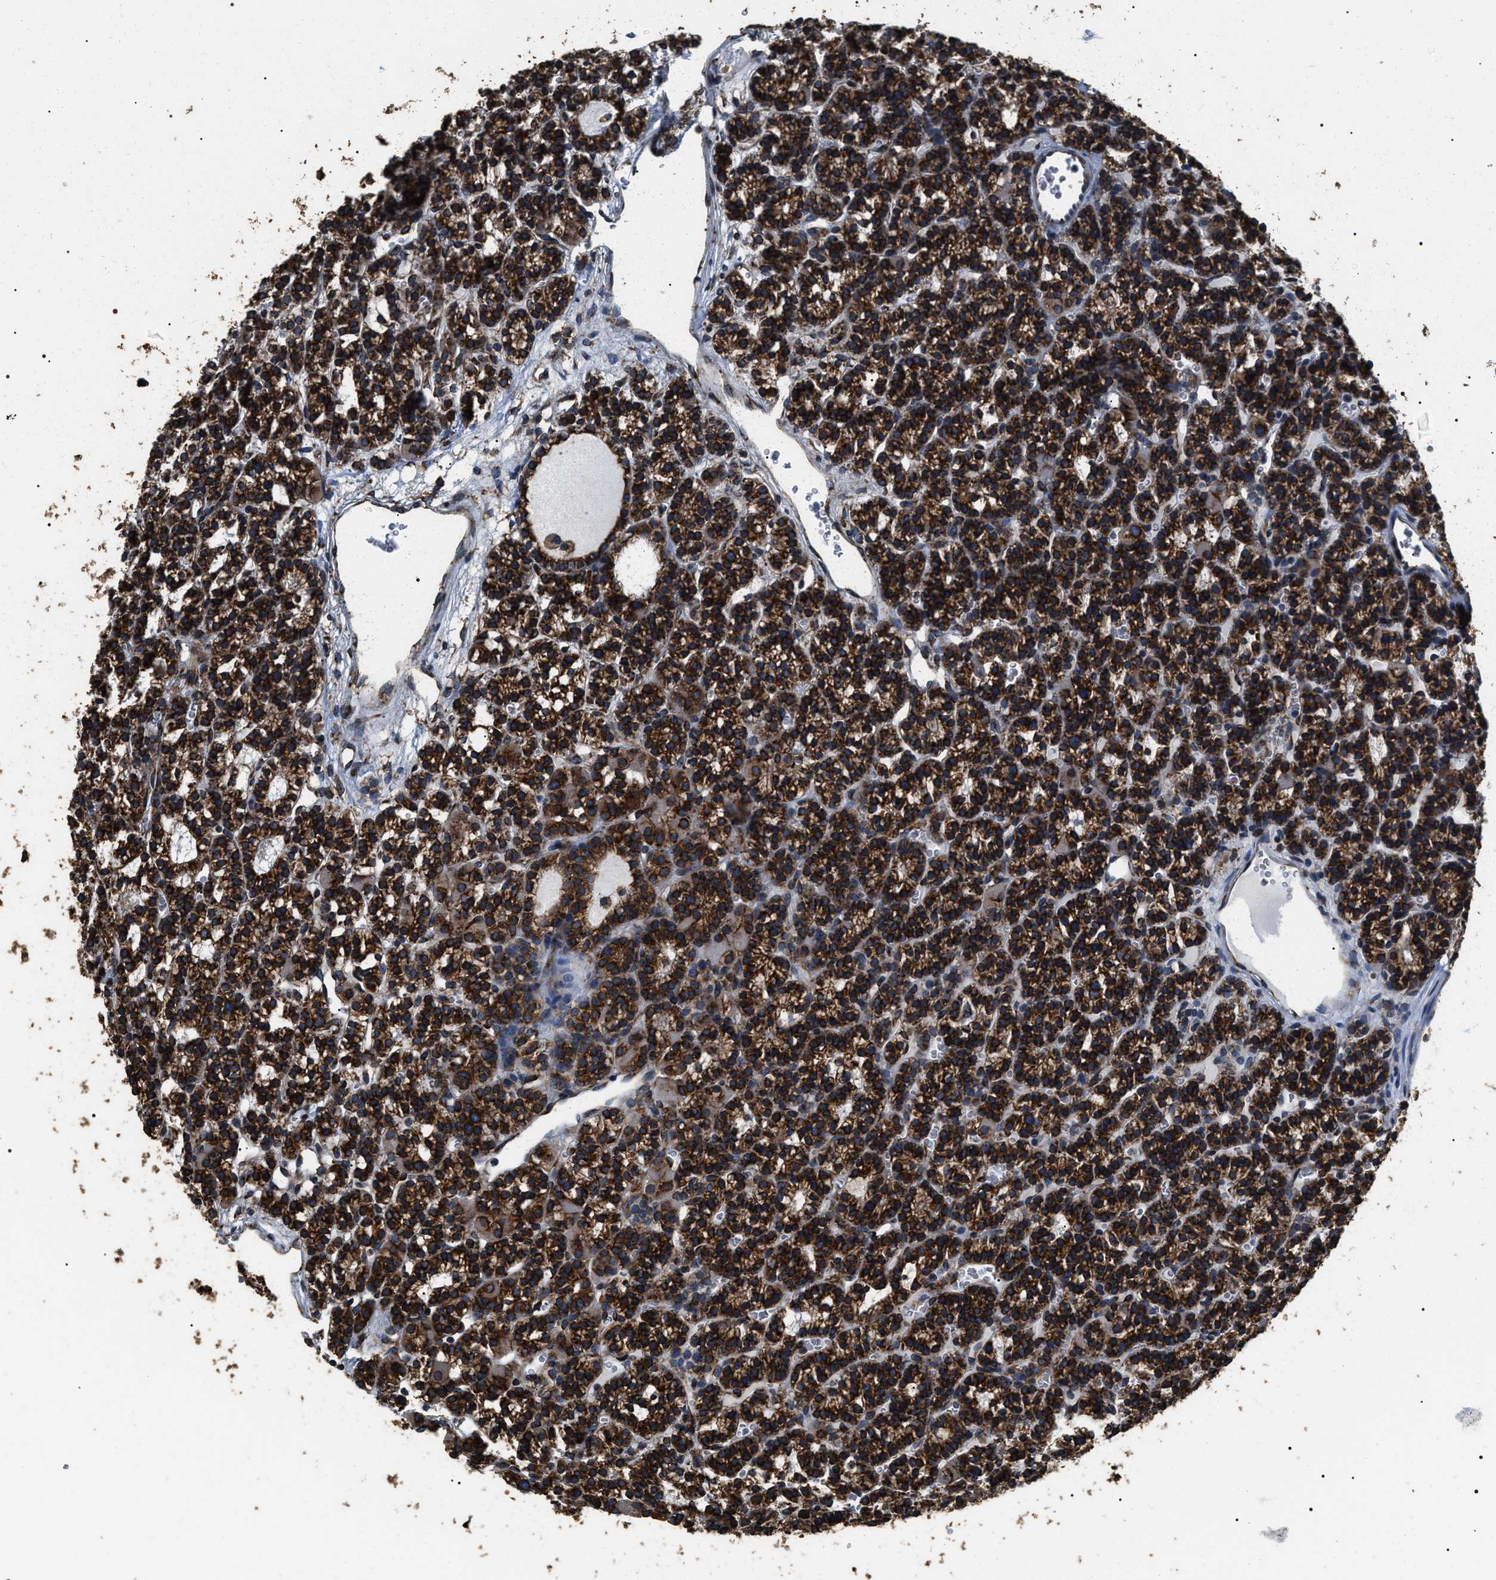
{"staining": {"intensity": "strong", "quantity": ">75%", "location": "cytoplasmic/membranous"}, "tissue": "parathyroid gland", "cell_type": "Glandular cells", "image_type": "normal", "snomed": [{"axis": "morphology", "description": "Normal tissue, NOS"}, {"axis": "morphology", "description": "Adenoma, NOS"}, {"axis": "topography", "description": "Parathyroid gland"}], "caption": "This micrograph exhibits IHC staining of benign human parathyroid gland, with high strong cytoplasmic/membranous expression in about >75% of glandular cells.", "gene": "KTN1", "patient": {"sex": "female", "age": 58}}